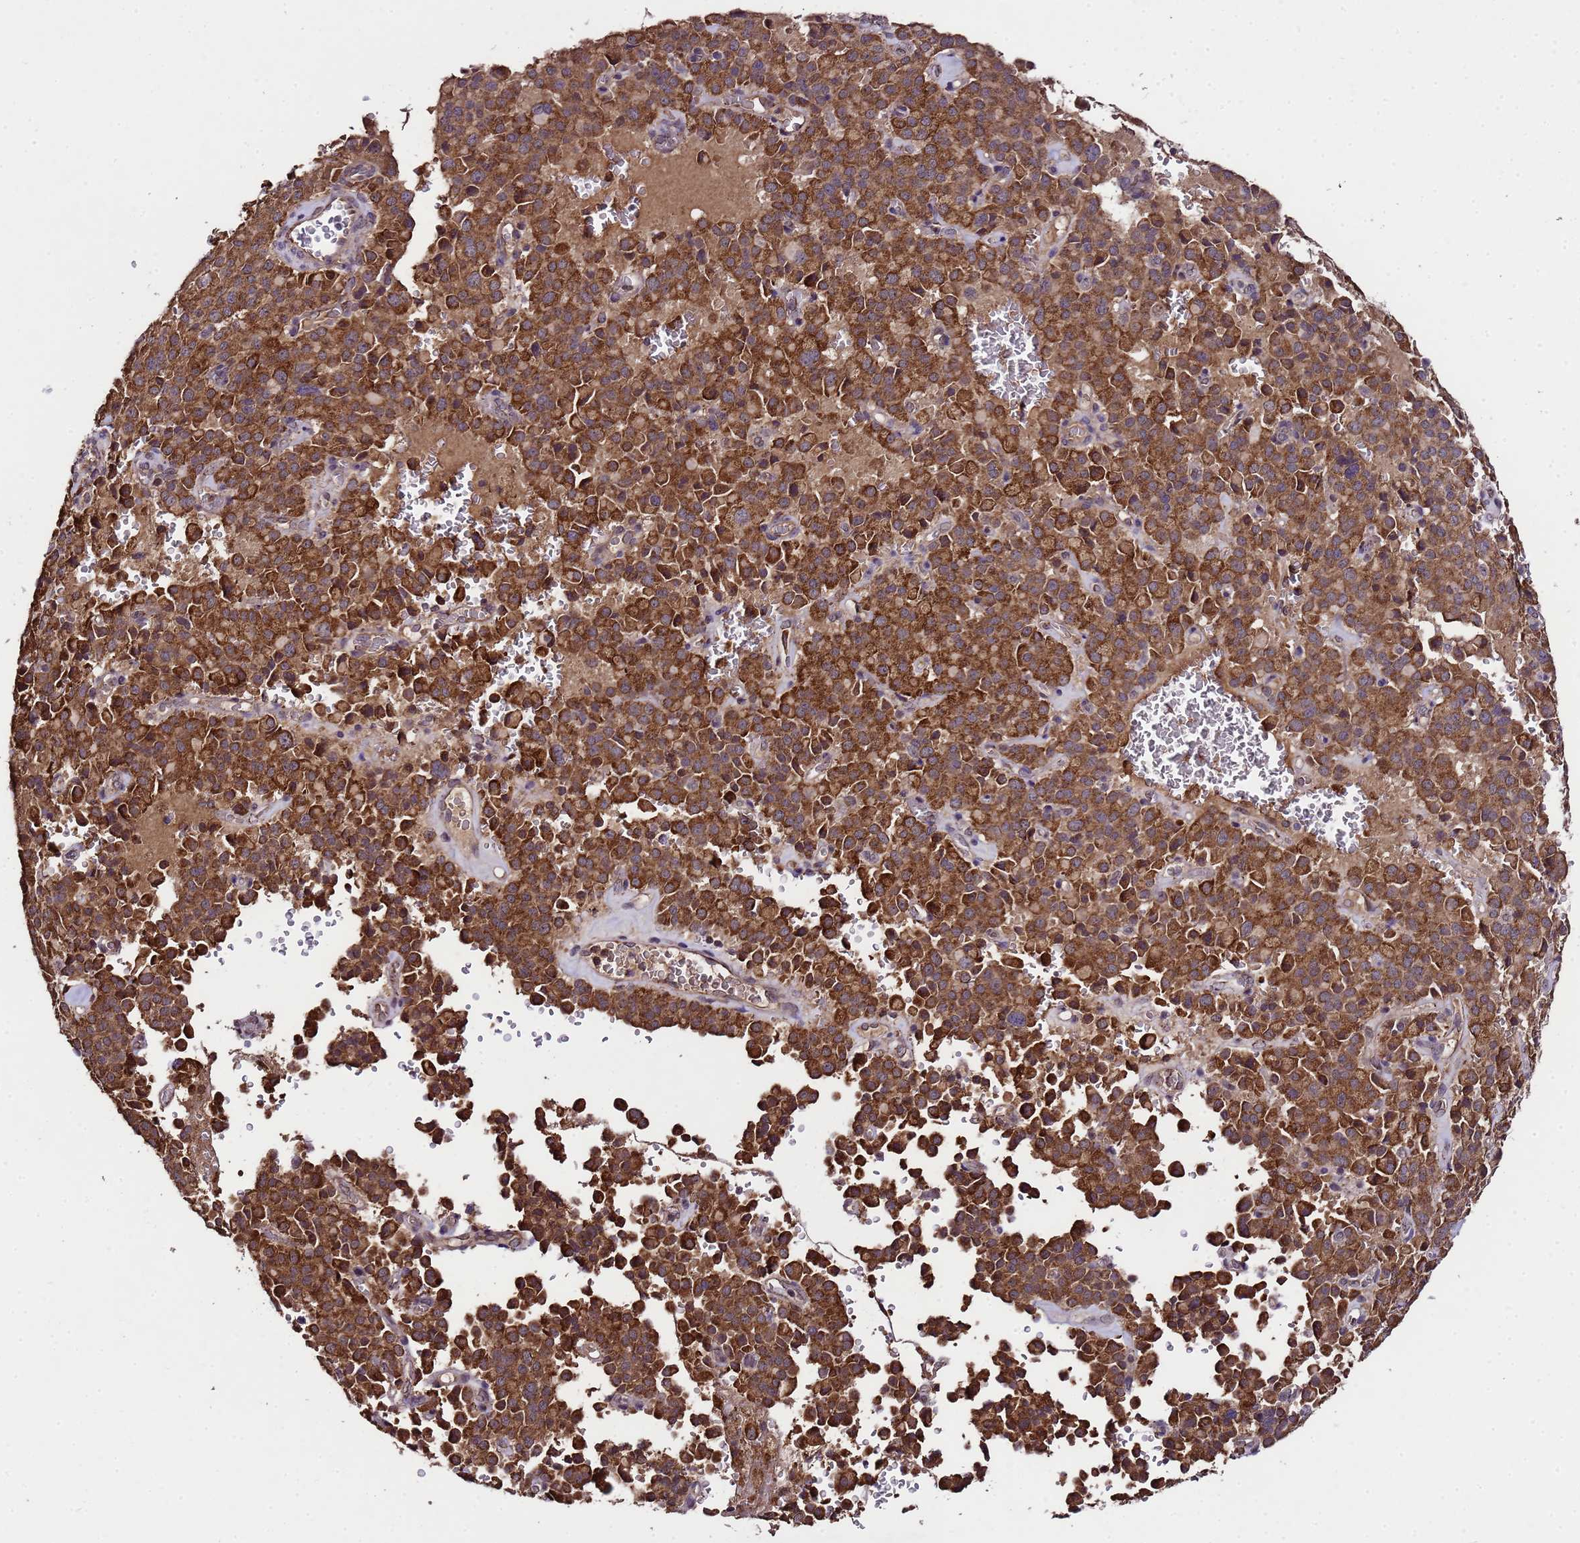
{"staining": {"intensity": "strong", "quantity": ">75%", "location": "cytoplasmic/membranous"}, "tissue": "pancreatic cancer", "cell_type": "Tumor cells", "image_type": "cancer", "snomed": [{"axis": "morphology", "description": "Adenocarcinoma, NOS"}, {"axis": "topography", "description": "Pancreas"}], "caption": "About >75% of tumor cells in human pancreatic cancer display strong cytoplasmic/membranous protein staining as visualized by brown immunohistochemical staining.", "gene": "HSPBAP1", "patient": {"sex": "male", "age": 65}}